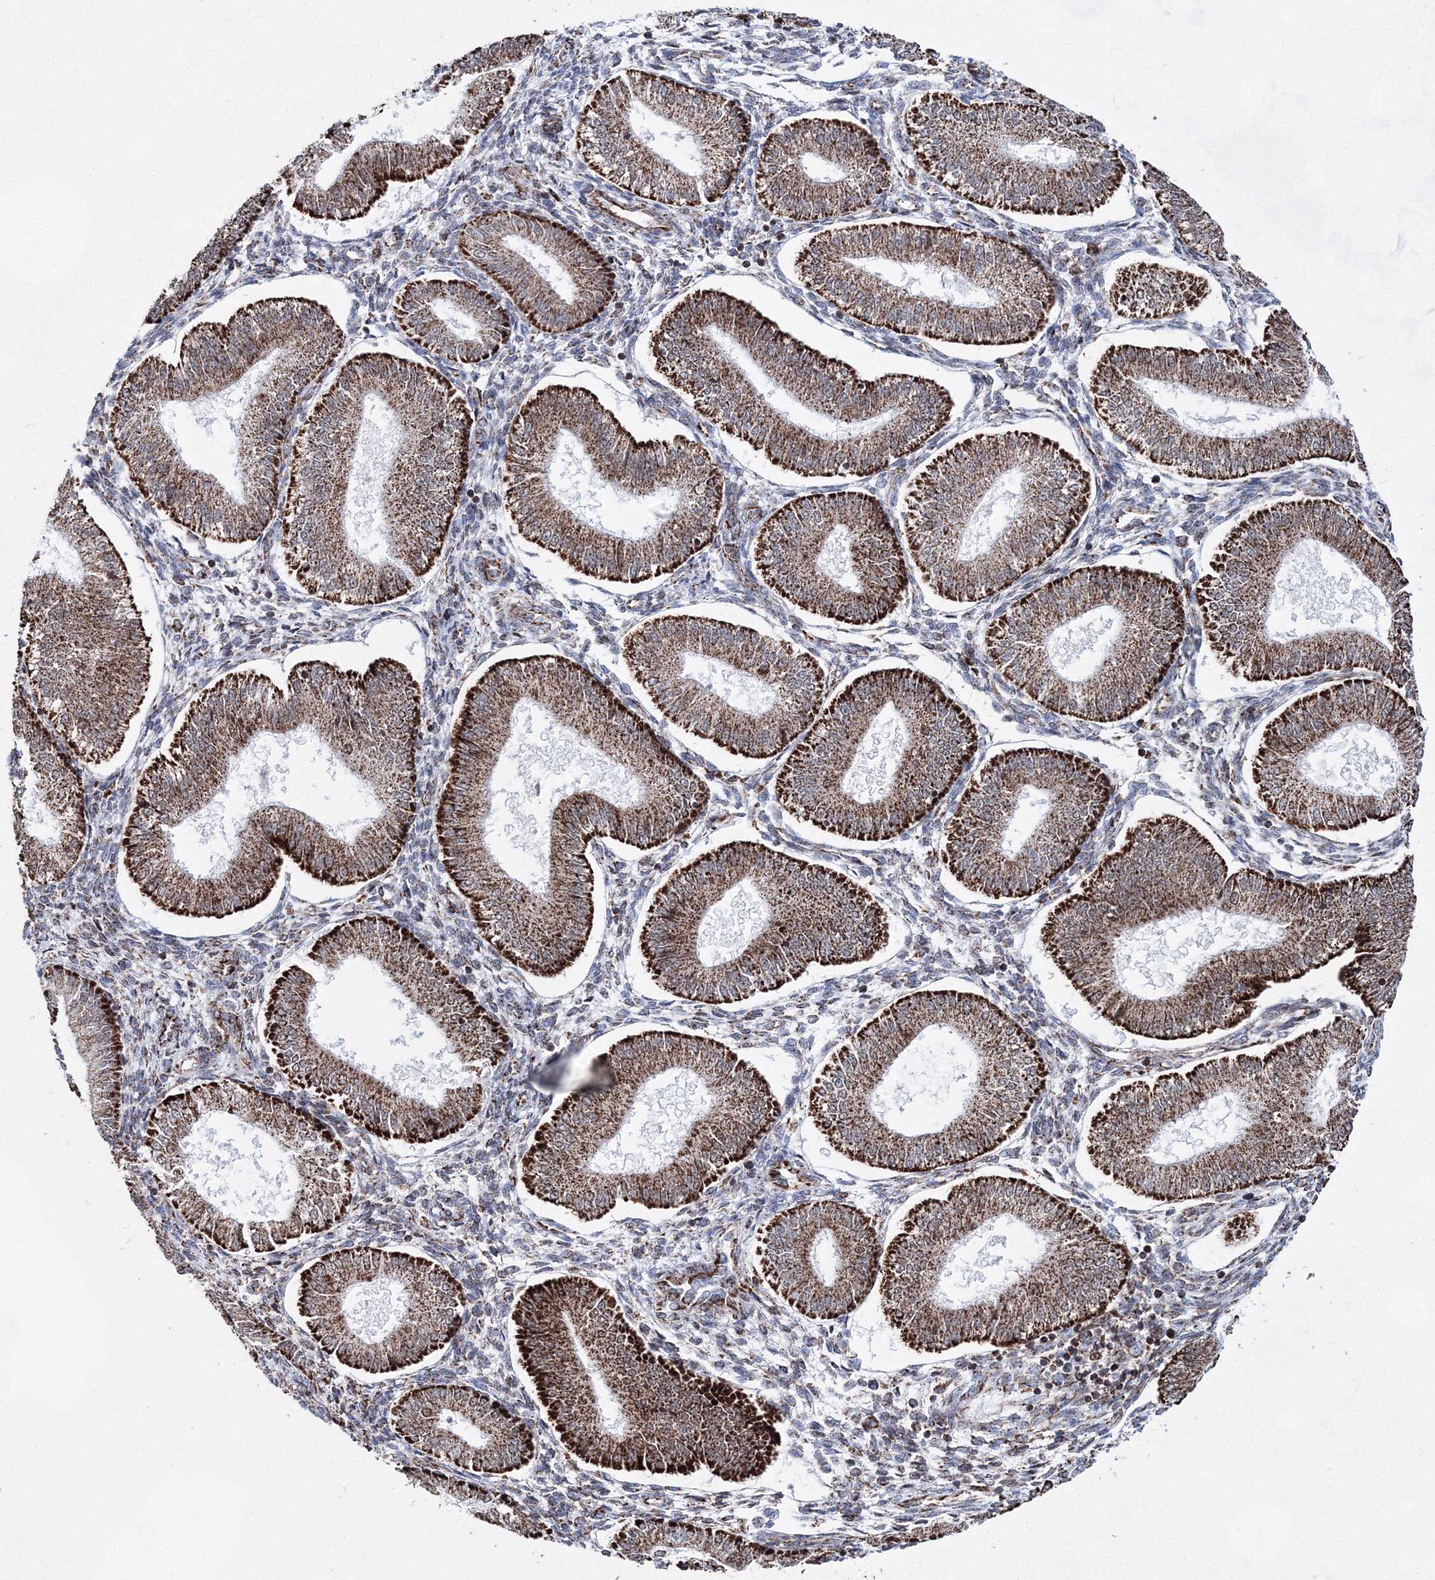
{"staining": {"intensity": "weak", "quantity": "<25%", "location": "cytoplasmic/membranous"}, "tissue": "endometrium", "cell_type": "Cells in endometrial stroma", "image_type": "normal", "snomed": [{"axis": "morphology", "description": "Normal tissue, NOS"}, {"axis": "topography", "description": "Endometrium"}], "caption": "The histopathology image shows no staining of cells in endometrial stroma in unremarkable endometrium. (Brightfield microscopy of DAB immunohistochemistry at high magnification).", "gene": "HADHB", "patient": {"sex": "female", "age": 39}}